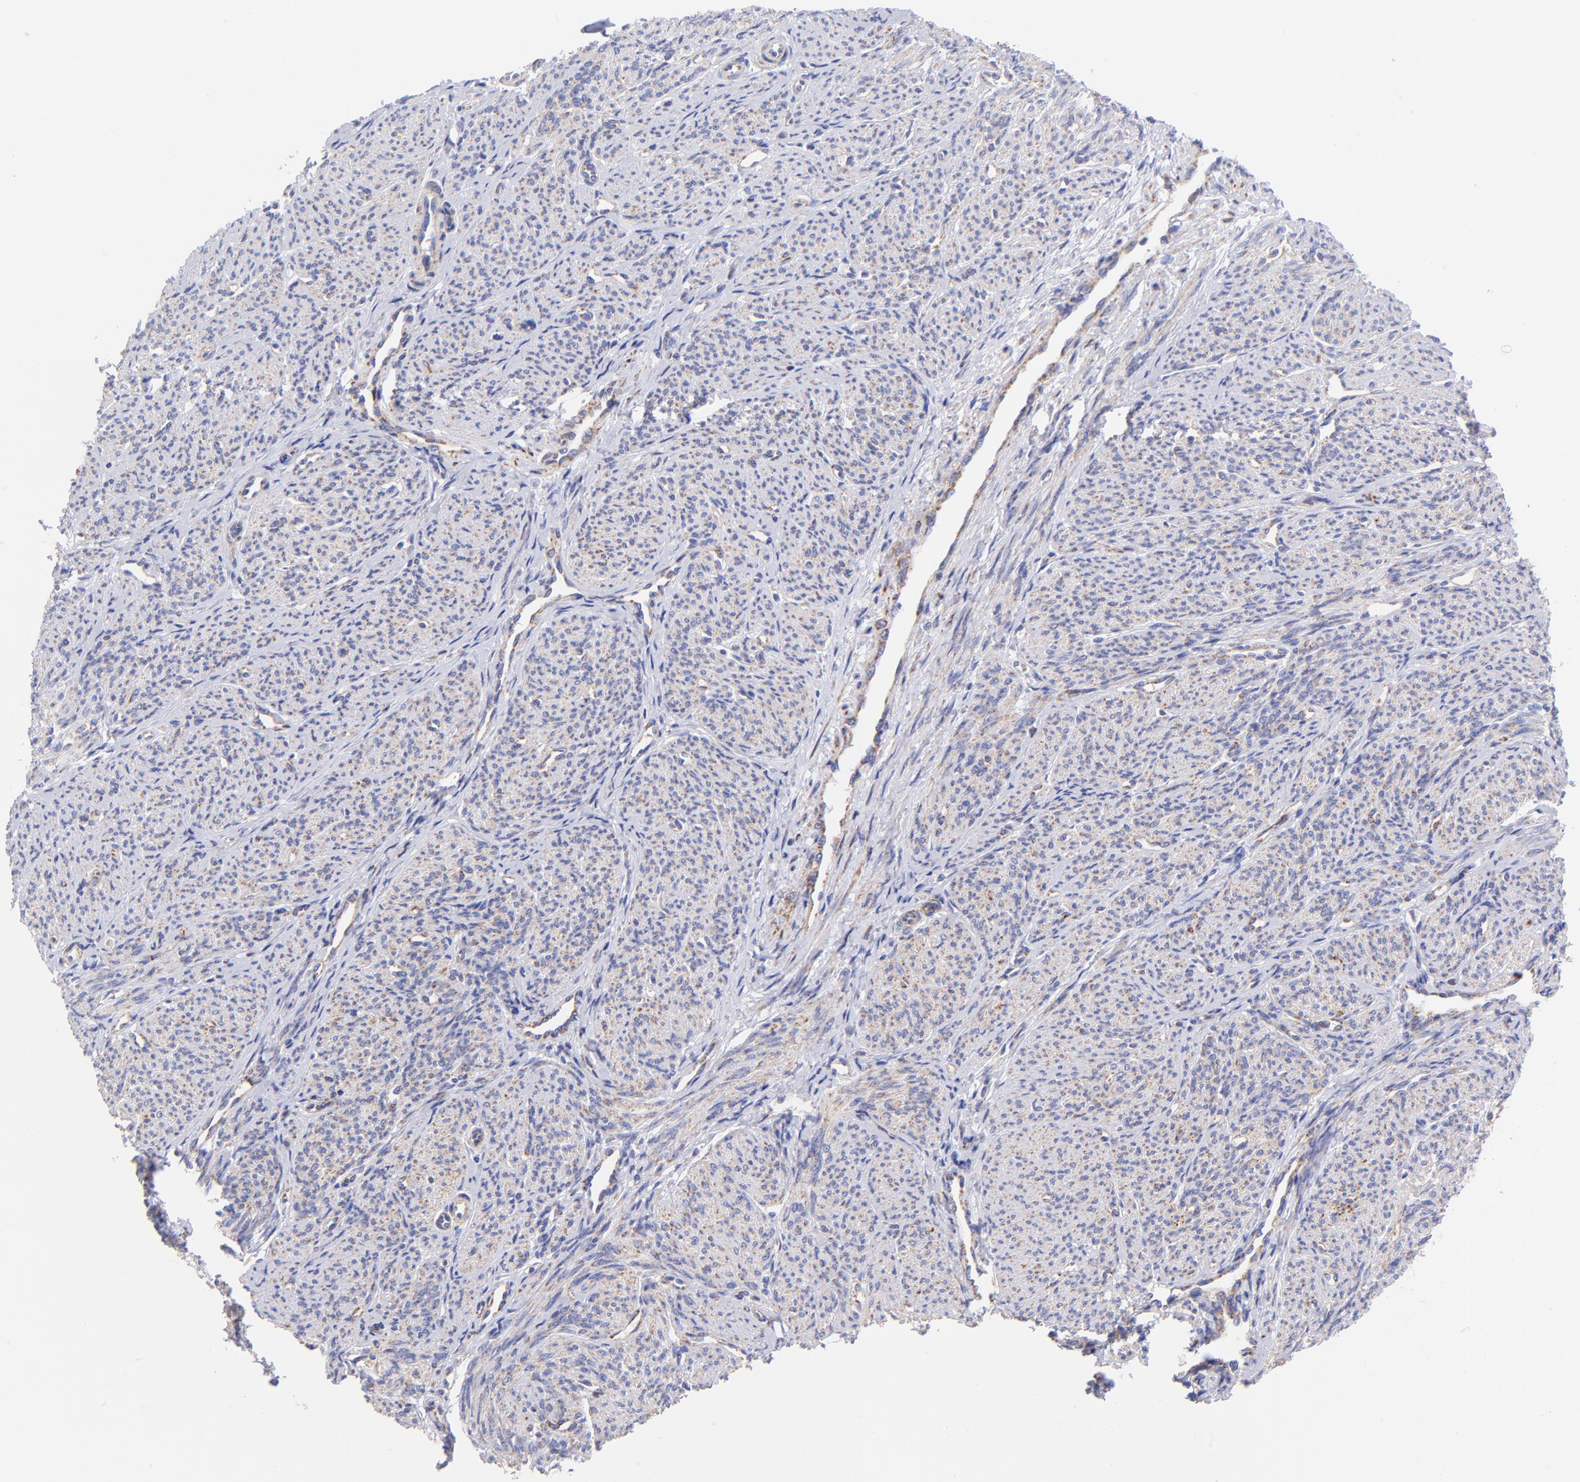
{"staining": {"intensity": "weak", "quantity": "25%-75%", "location": "cytoplasmic/membranous"}, "tissue": "smooth muscle", "cell_type": "Smooth muscle cells", "image_type": "normal", "snomed": [{"axis": "morphology", "description": "Normal tissue, NOS"}, {"axis": "topography", "description": "Smooth muscle"}], "caption": "A low amount of weak cytoplasmic/membranous staining is appreciated in approximately 25%-75% of smooth muscle cells in benign smooth muscle. Using DAB (3,3'-diaminobenzidine) (brown) and hematoxylin (blue) stains, captured at high magnification using brightfield microscopy.", "gene": "NDUFB7", "patient": {"sex": "female", "age": 65}}